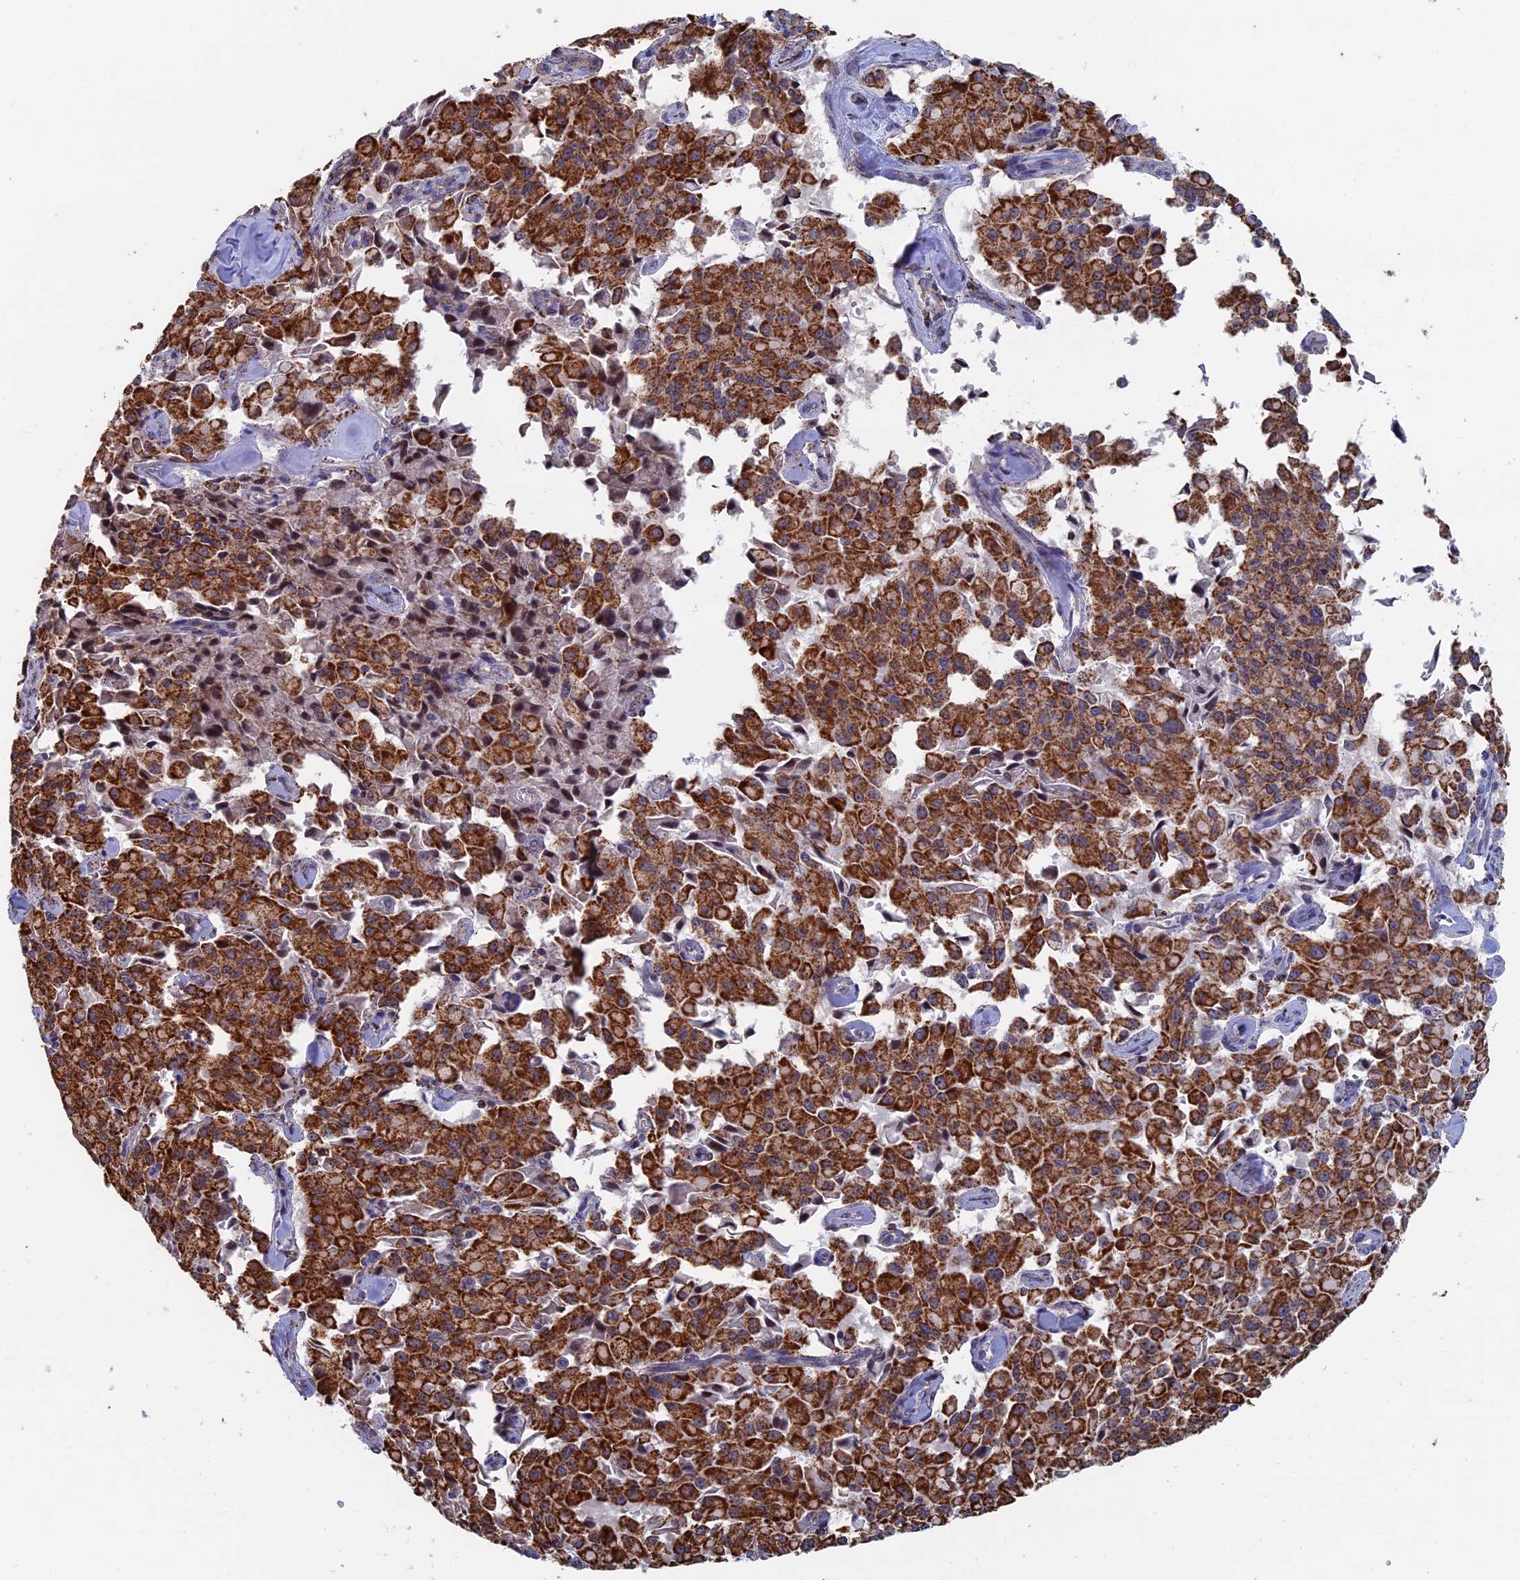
{"staining": {"intensity": "moderate", "quantity": ">75%", "location": "cytoplasmic/membranous"}, "tissue": "pancreatic cancer", "cell_type": "Tumor cells", "image_type": "cancer", "snomed": [{"axis": "morphology", "description": "Adenocarcinoma, NOS"}, {"axis": "topography", "description": "Pancreas"}], "caption": "Human adenocarcinoma (pancreatic) stained for a protein (brown) exhibits moderate cytoplasmic/membranous positive expression in approximately >75% of tumor cells.", "gene": "SEC24D", "patient": {"sex": "male", "age": 65}}